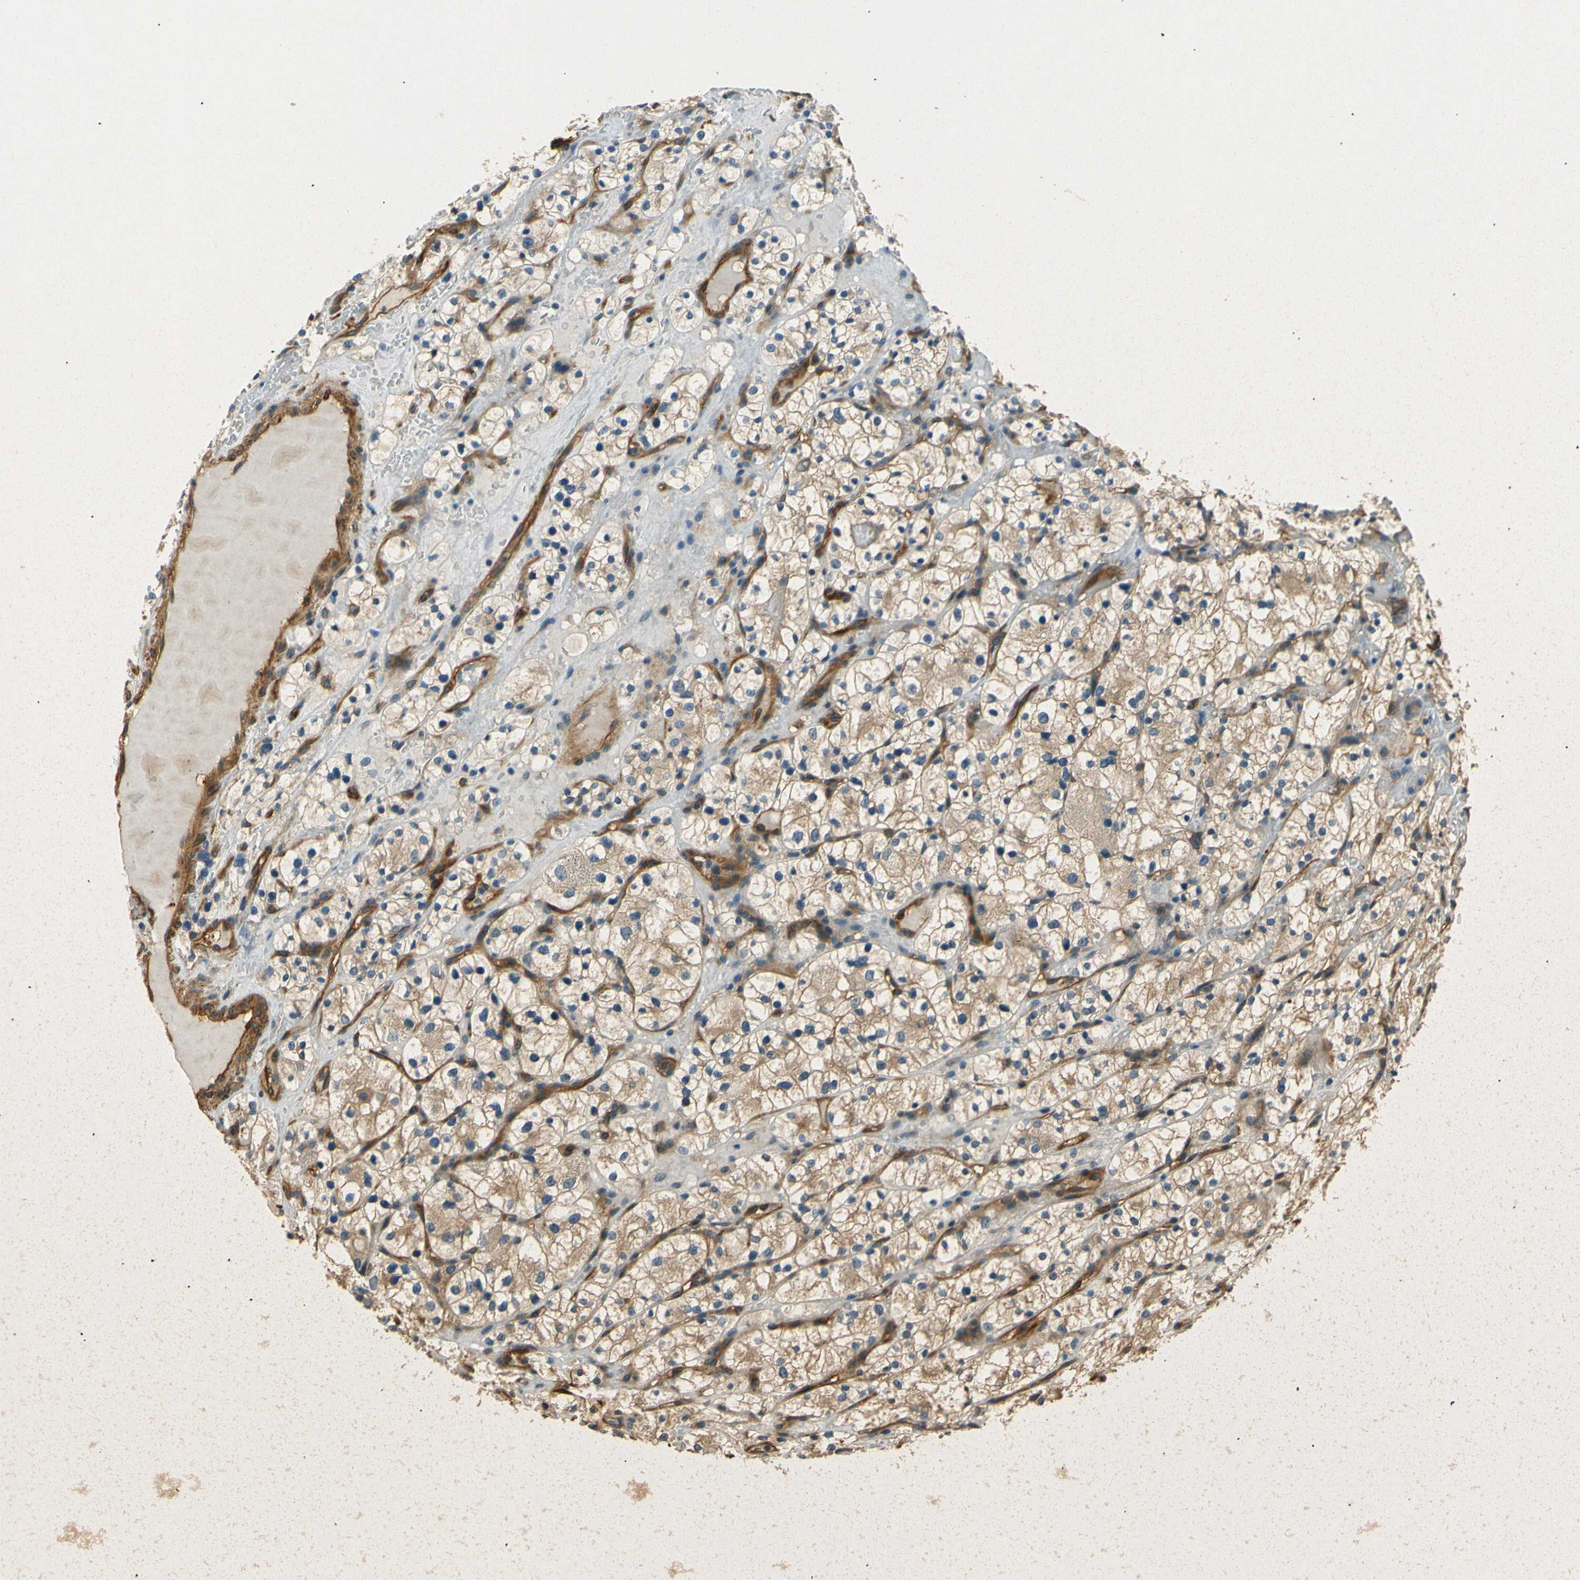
{"staining": {"intensity": "moderate", "quantity": ">75%", "location": "cytoplasmic/membranous"}, "tissue": "renal cancer", "cell_type": "Tumor cells", "image_type": "cancer", "snomed": [{"axis": "morphology", "description": "Adenocarcinoma, NOS"}, {"axis": "topography", "description": "Kidney"}], "caption": "Immunohistochemistry of human adenocarcinoma (renal) demonstrates medium levels of moderate cytoplasmic/membranous positivity in about >75% of tumor cells.", "gene": "ENTPD1", "patient": {"sex": "female", "age": 60}}